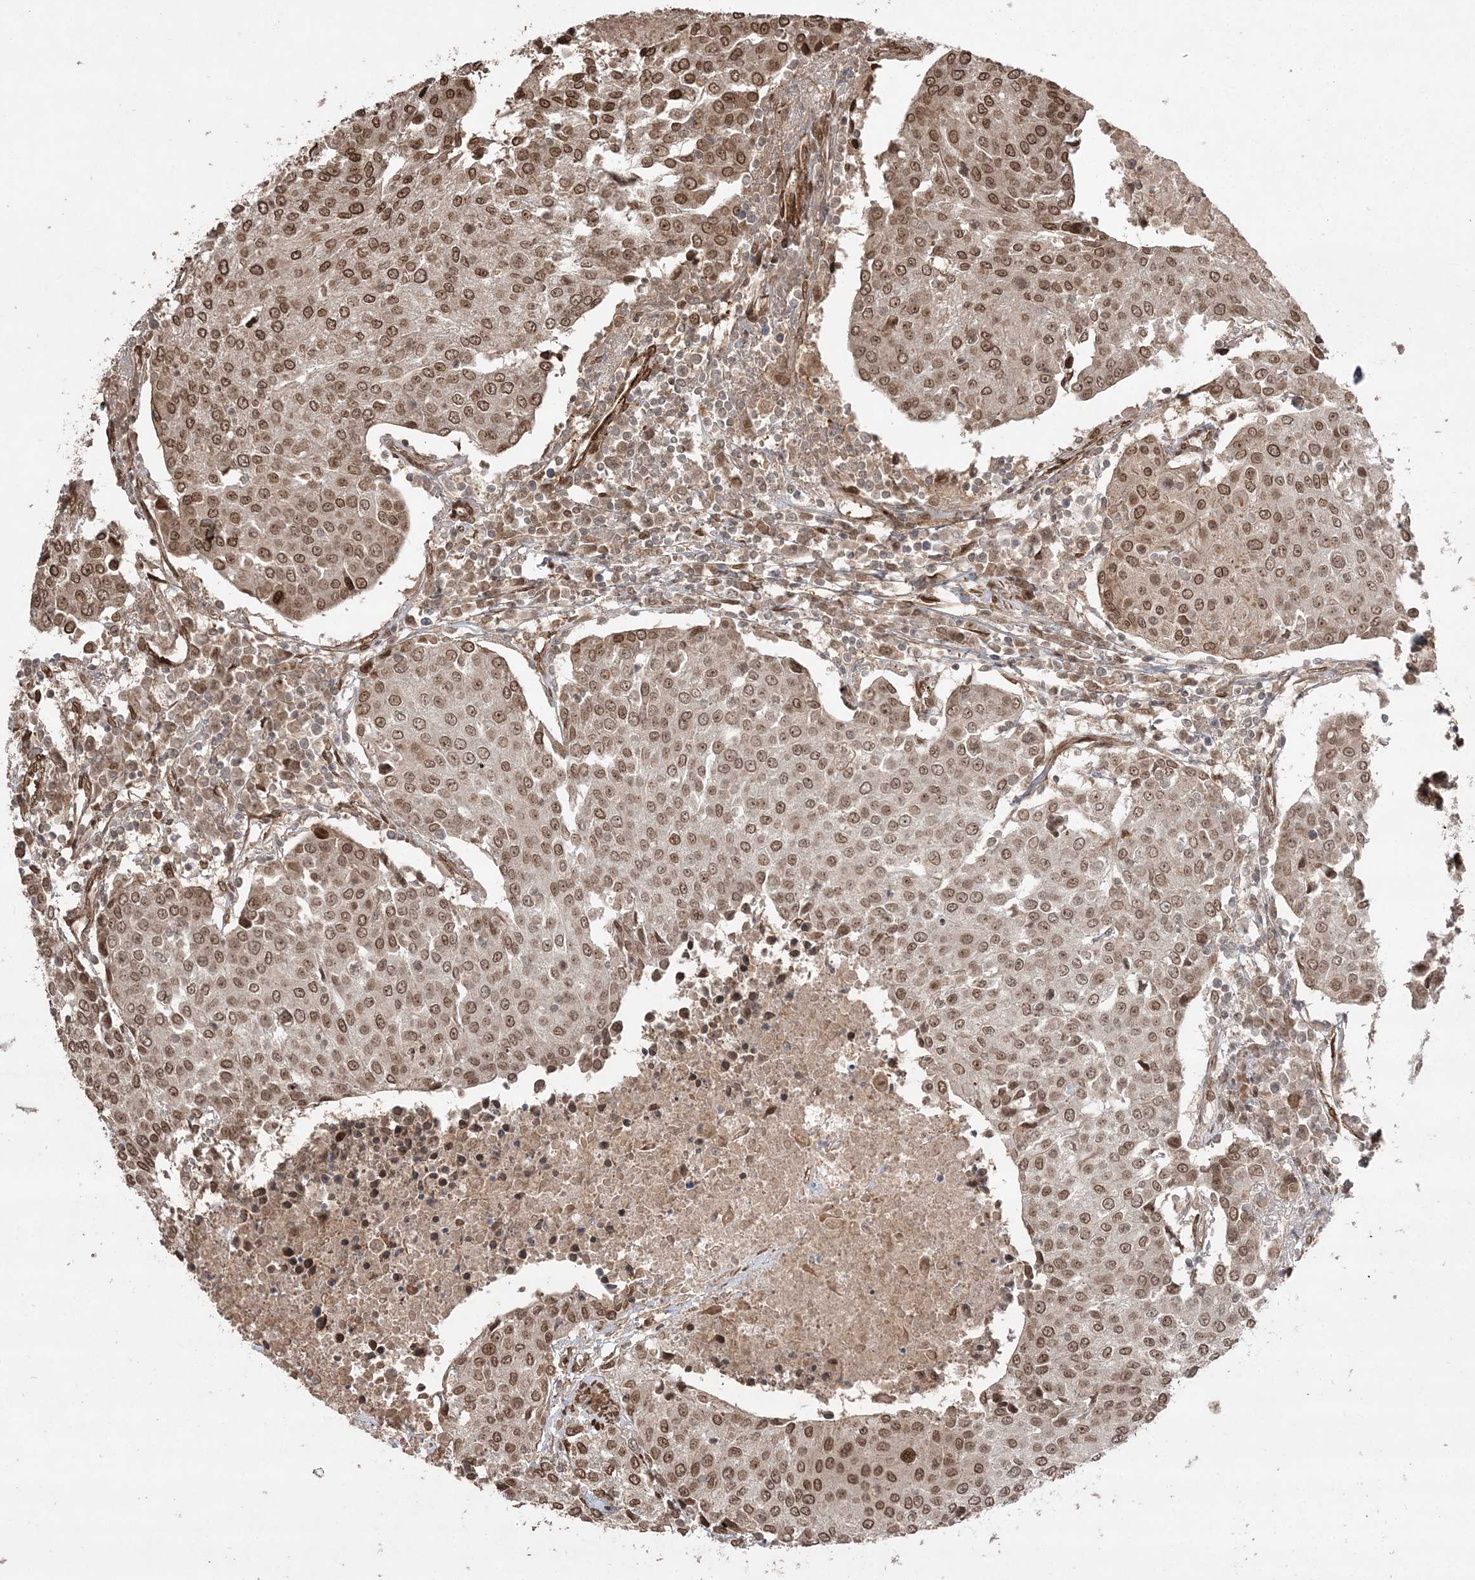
{"staining": {"intensity": "moderate", "quantity": ">75%", "location": "nuclear"}, "tissue": "urothelial cancer", "cell_type": "Tumor cells", "image_type": "cancer", "snomed": [{"axis": "morphology", "description": "Urothelial carcinoma, High grade"}, {"axis": "topography", "description": "Urinary bladder"}], "caption": "DAB (3,3'-diaminobenzidine) immunohistochemical staining of urothelial cancer shows moderate nuclear protein expression in approximately >75% of tumor cells.", "gene": "ETAA1", "patient": {"sex": "female", "age": 85}}